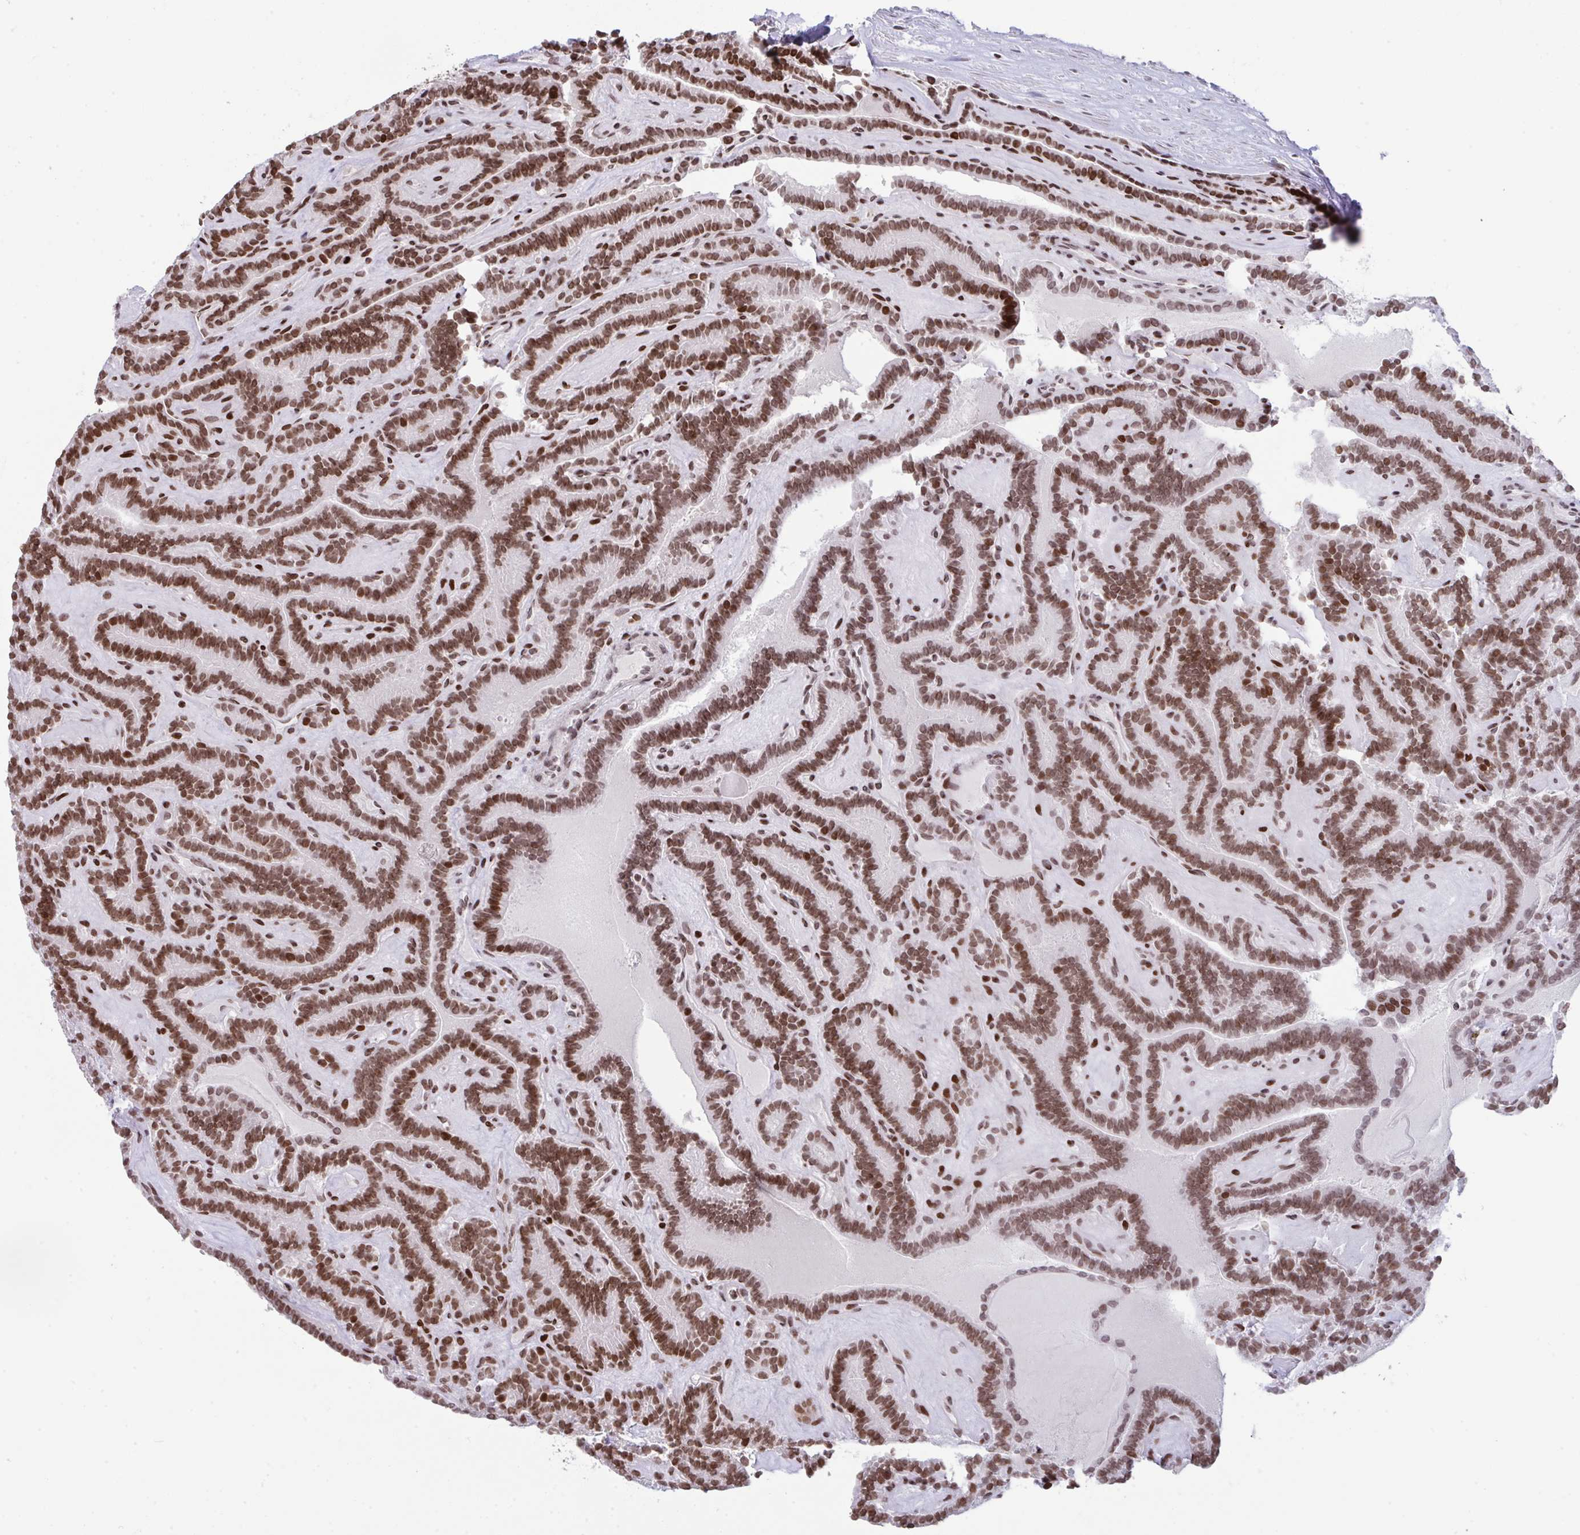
{"staining": {"intensity": "moderate", "quantity": ">75%", "location": "nuclear"}, "tissue": "thyroid cancer", "cell_type": "Tumor cells", "image_type": "cancer", "snomed": [{"axis": "morphology", "description": "Papillary adenocarcinoma, NOS"}, {"axis": "topography", "description": "Thyroid gland"}], "caption": "Papillary adenocarcinoma (thyroid) tissue exhibits moderate nuclear expression in approximately >75% of tumor cells, visualized by immunohistochemistry.", "gene": "NIP7", "patient": {"sex": "female", "age": 21}}